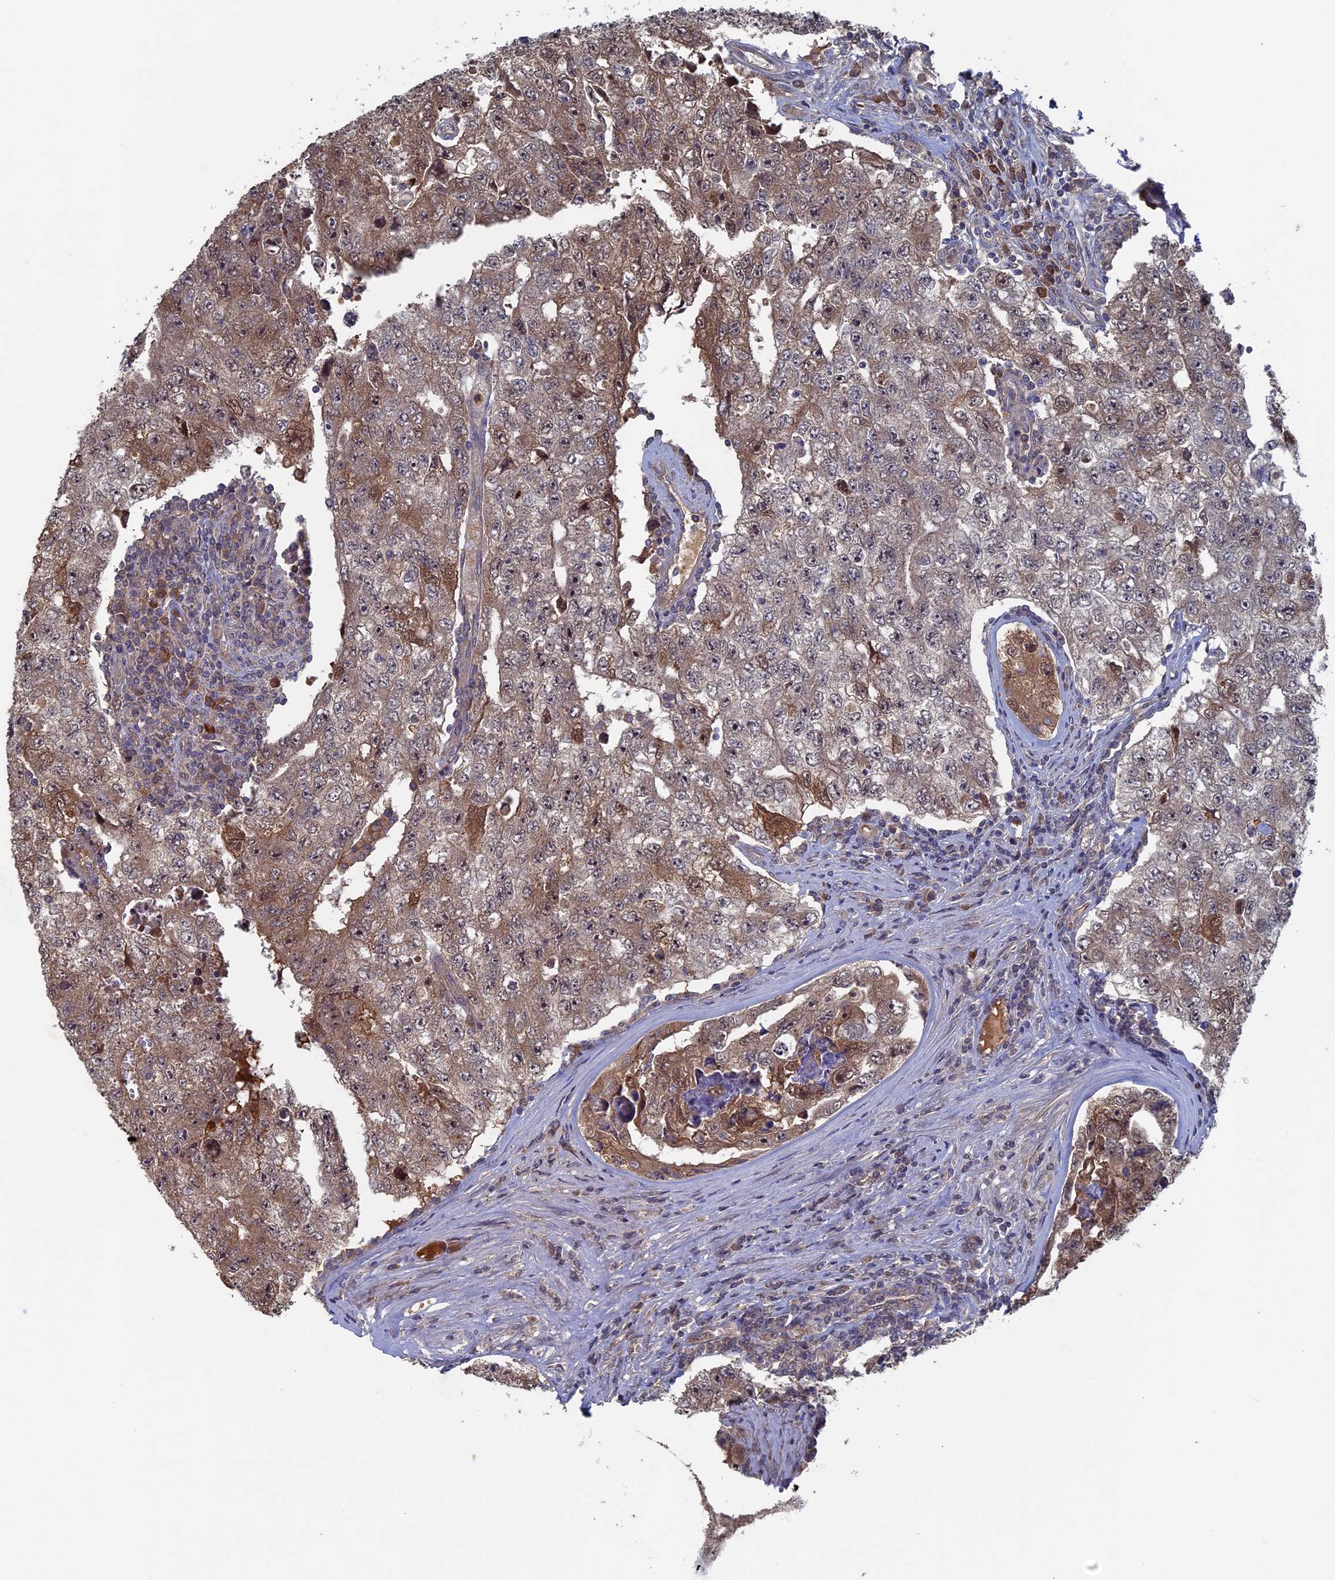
{"staining": {"intensity": "moderate", "quantity": "25%-75%", "location": "cytoplasmic/membranous"}, "tissue": "testis cancer", "cell_type": "Tumor cells", "image_type": "cancer", "snomed": [{"axis": "morphology", "description": "Carcinoma, Embryonal, NOS"}, {"axis": "topography", "description": "Testis"}], "caption": "Protein expression analysis of testis embryonal carcinoma reveals moderate cytoplasmic/membranous positivity in about 25%-75% of tumor cells.", "gene": "RAB15", "patient": {"sex": "male", "age": 17}}